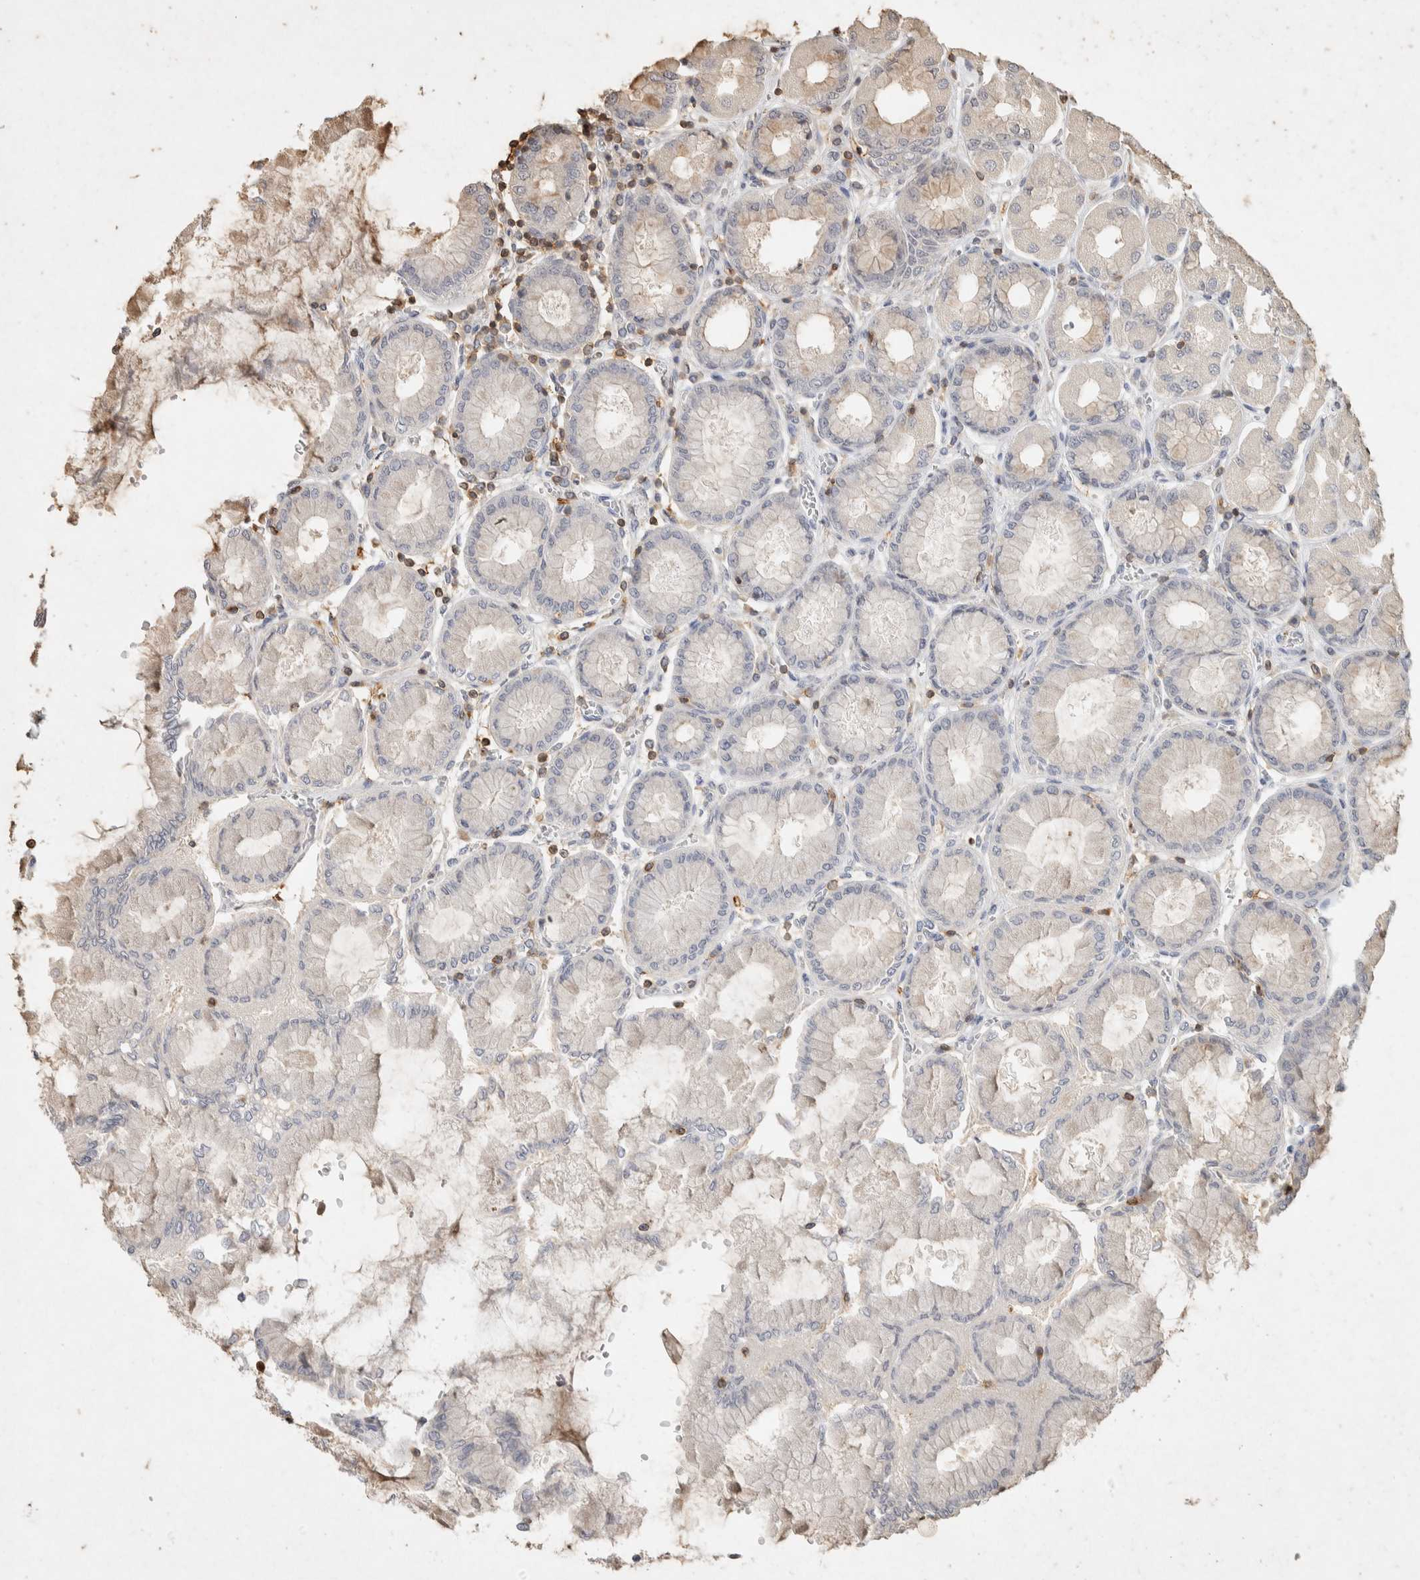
{"staining": {"intensity": "weak", "quantity": "<25%", "location": "cytoplasmic/membranous"}, "tissue": "stomach", "cell_type": "Glandular cells", "image_type": "normal", "snomed": [{"axis": "morphology", "description": "Normal tissue, NOS"}, {"axis": "topography", "description": "Stomach, upper"}], "caption": "An immunohistochemistry histopathology image of unremarkable stomach is shown. There is no staining in glandular cells of stomach. (DAB (3,3'-diaminobenzidine) IHC visualized using brightfield microscopy, high magnification).", "gene": "RAC2", "patient": {"sex": "female", "age": 56}}